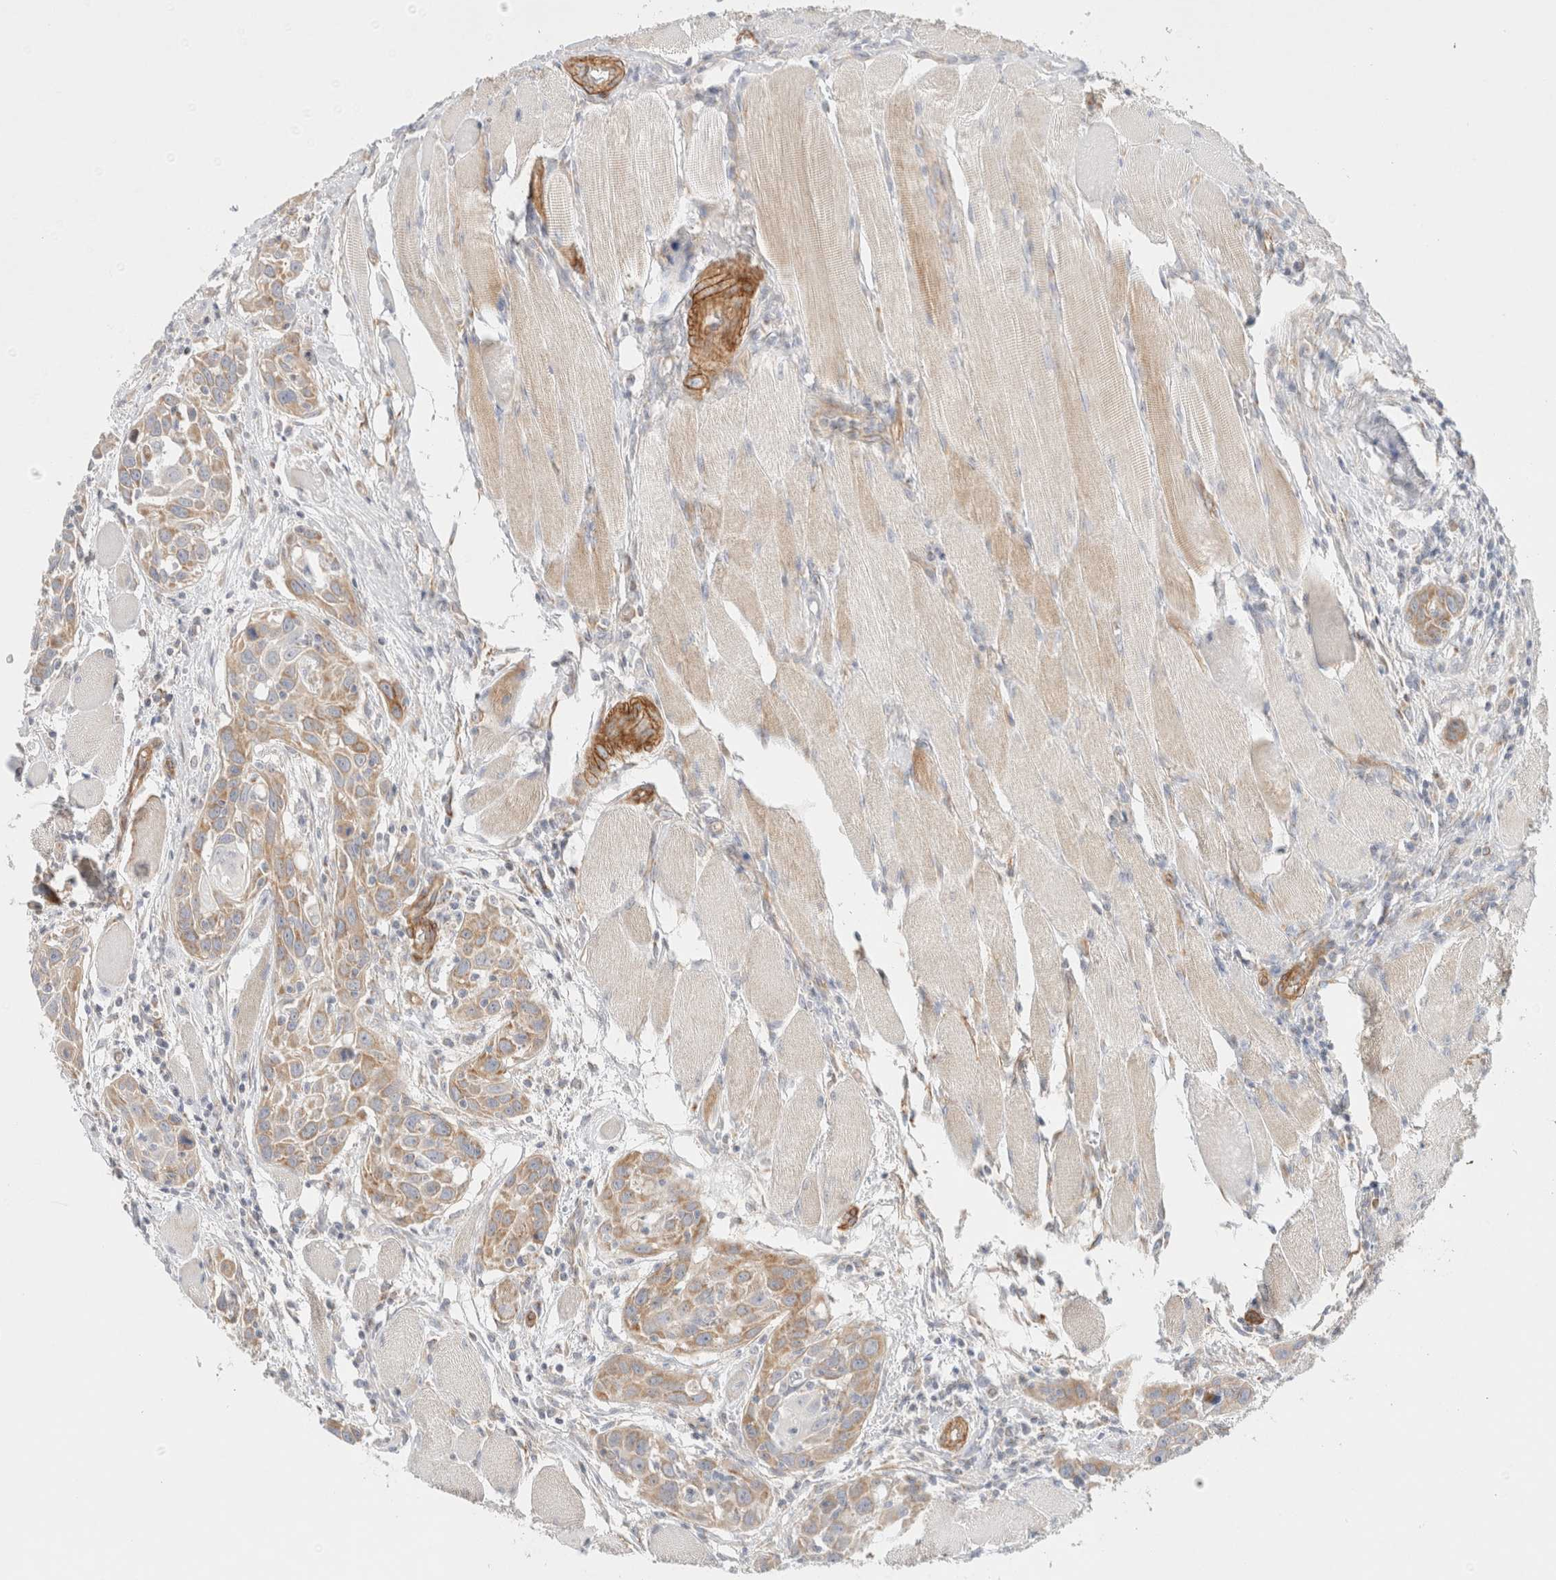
{"staining": {"intensity": "moderate", "quantity": ">75%", "location": "cytoplasmic/membranous"}, "tissue": "head and neck cancer", "cell_type": "Tumor cells", "image_type": "cancer", "snomed": [{"axis": "morphology", "description": "Squamous cell carcinoma, NOS"}, {"axis": "topography", "description": "Oral tissue"}, {"axis": "topography", "description": "Head-Neck"}], "caption": "IHC photomicrograph of human head and neck cancer (squamous cell carcinoma) stained for a protein (brown), which reveals medium levels of moderate cytoplasmic/membranous positivity in about >75% of tumor cells.", "gene": "MRM3", "patient": {"sex": "female", "age": 50}}